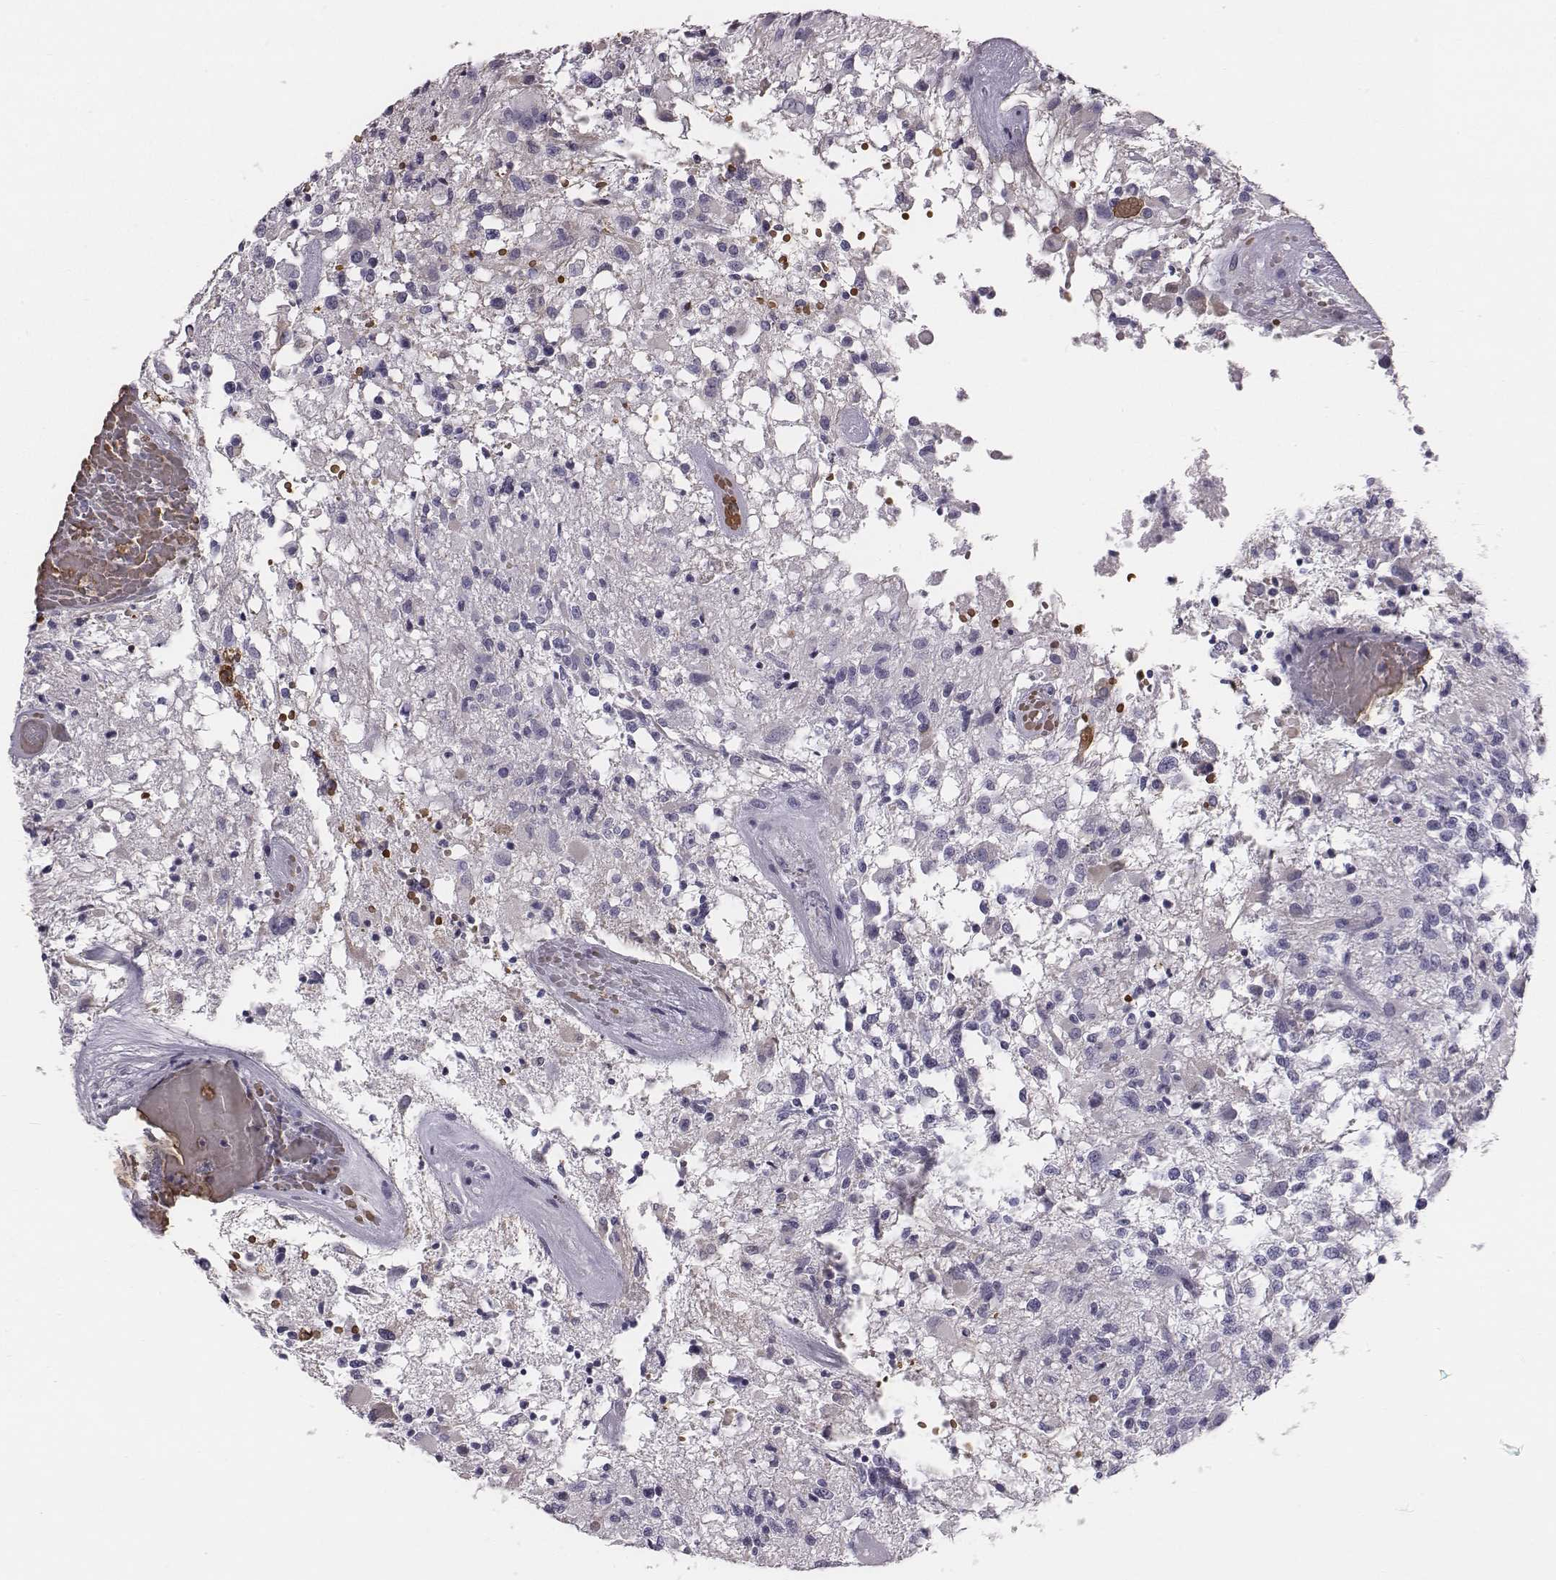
{"staining": {"intensity": "negative", "quantity": "none", "location": "none"}, "tissue": "glioma", "cell_type": "Tumor cells", "image_type": "cancer", "snomed": [{"axis": "morphology", "description": "Glioma, malignant, High grade"}, {"axis": "topography", "description": "Brain"}], "caption": "Human malignant glioma (high-grade) stained for a protein using immunohistochemistry shows no staining in tumor cells.", "gene": "HBZ", "patient": {"sex": "female", "age": 63}}